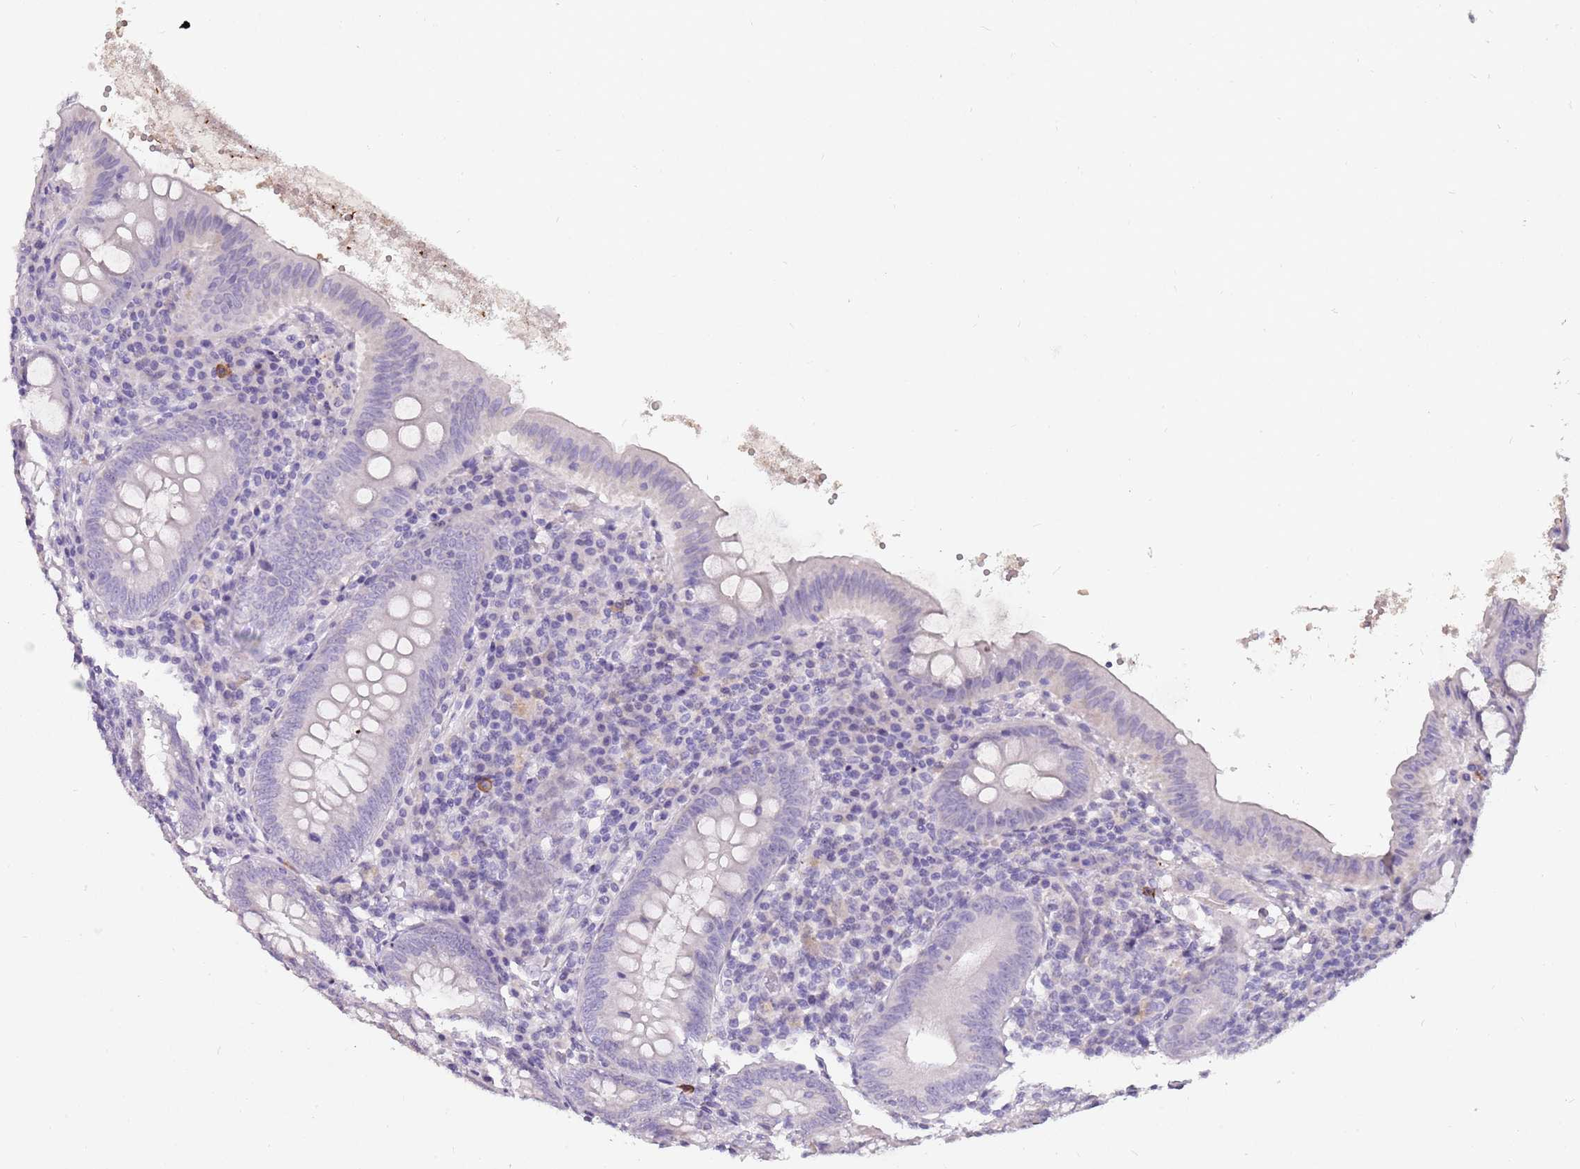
{"staining": {"intensity": "negative", "quantity": "none", "location": "none"}, "tissue": "appendix", "cell_type": "Glandular cells", "image_type": "normal", "snomed": [{"axis": "morphology", "description": "Normal tissue, NOS"}, {"axis": "topography", "description": "Appendix"}], "caption": "DAB immunohistochemical staining of unremarkable appendix displays no significant expression in glandular cells. The staining is performed using DAB (3,3'-diaminobenzidine) brown chromogen with nuclei counter-stained in using hematoxylin.", "gene": "DDX4", "patient": {"sex": "female", "age": 54}}